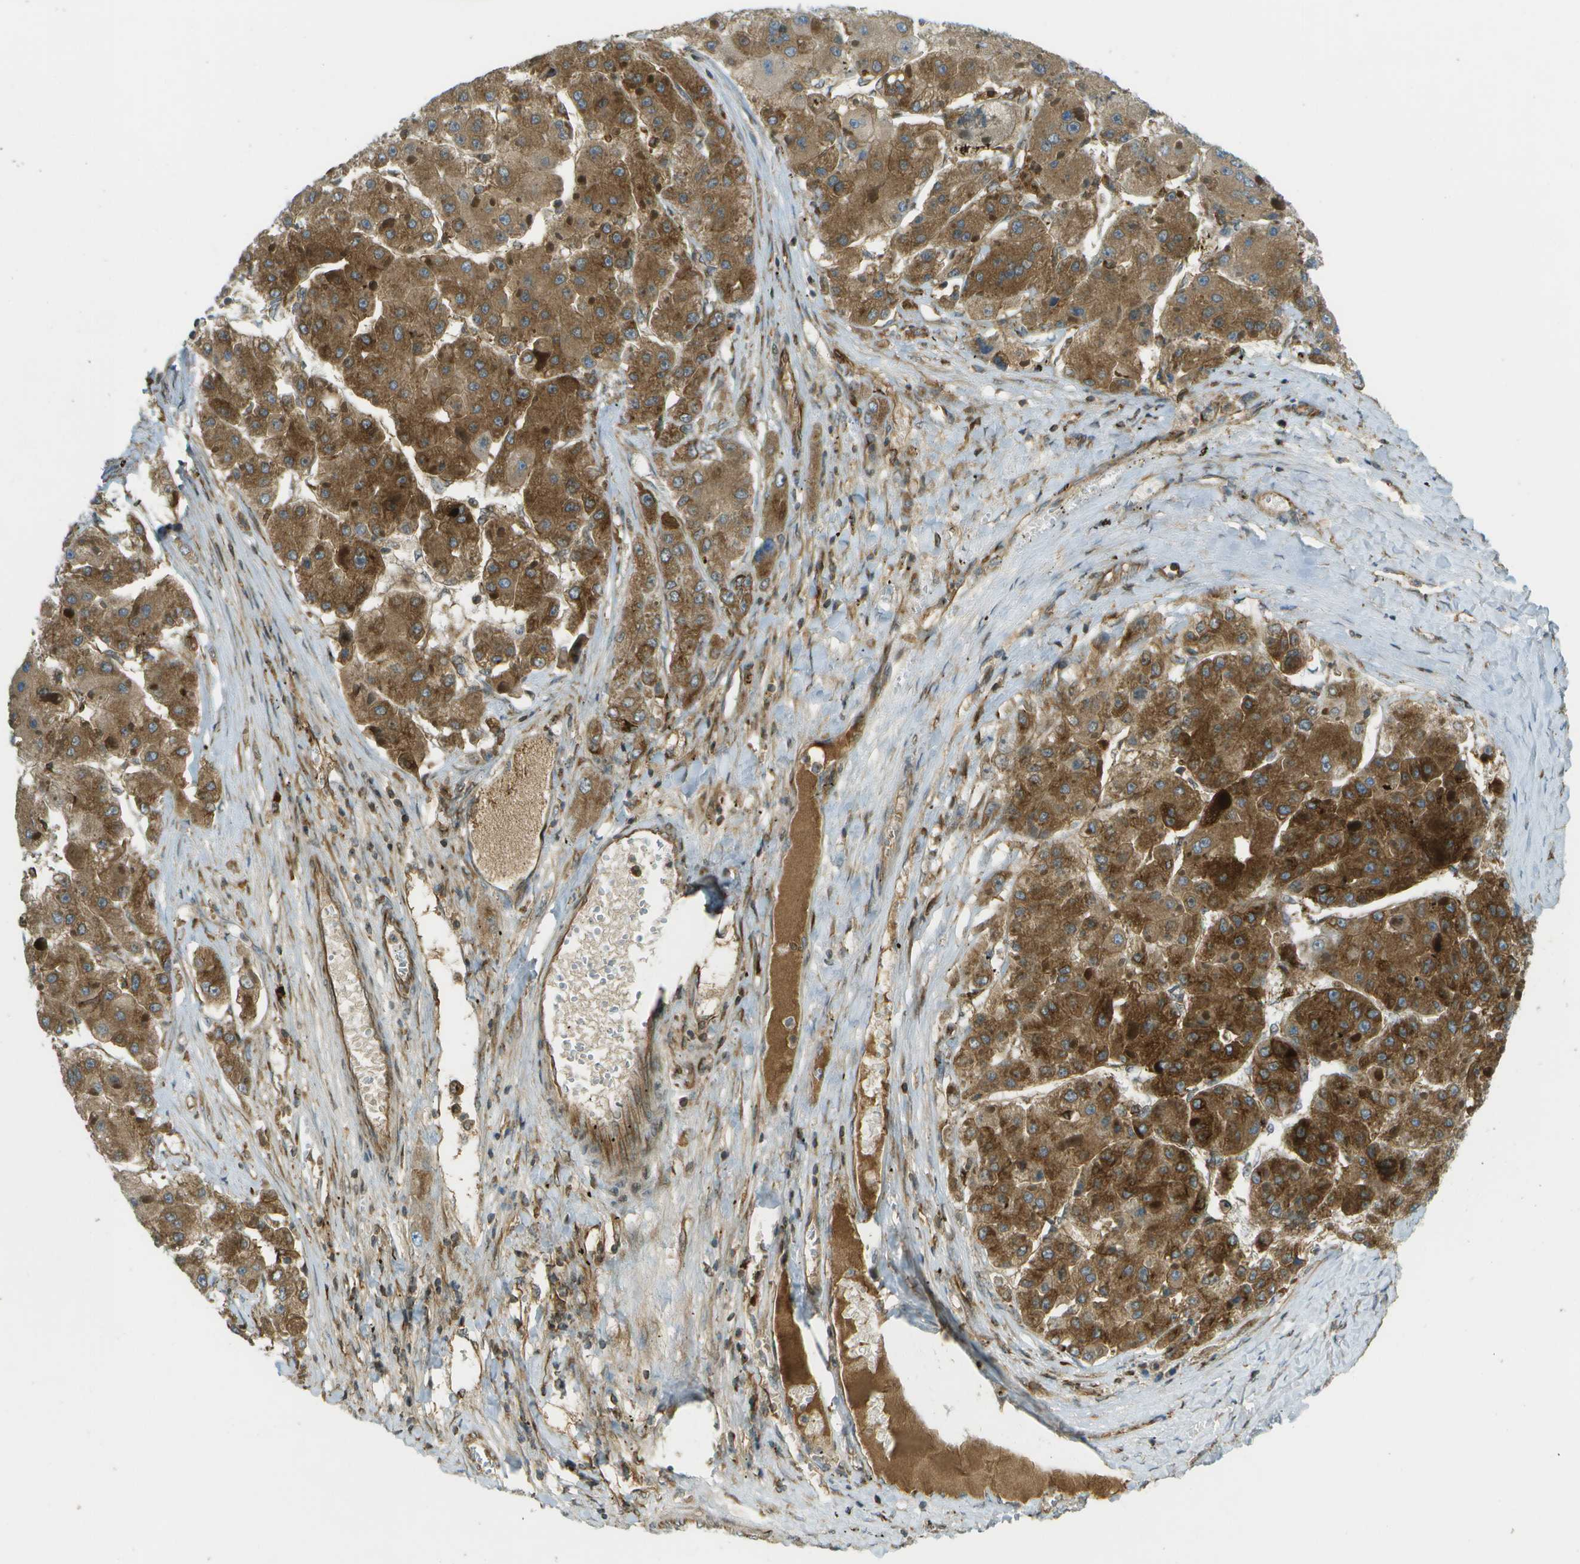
{"staining": {"intensity": "moderate", "quantity": ">75%", "location": "cytoplasmic/membranous"}, "tissue": "liver cancer", "cell_type": "Tumor cells", "image_type": "cancer", "snomed": [{"axis": "morphology", "description": "Carcinoma, Hepatocellular, NOS"}, {"axis": "topography", "description": "Liver"}], "caption": "This is a histology image of IHC staining of liver cancer (hepatocellular carcinoma), which shows moderate expression in the cytoplasmic/membranous of tumor cells.", "gene": "TMTC1", "patient": {"sex": "female", "age": 73}}